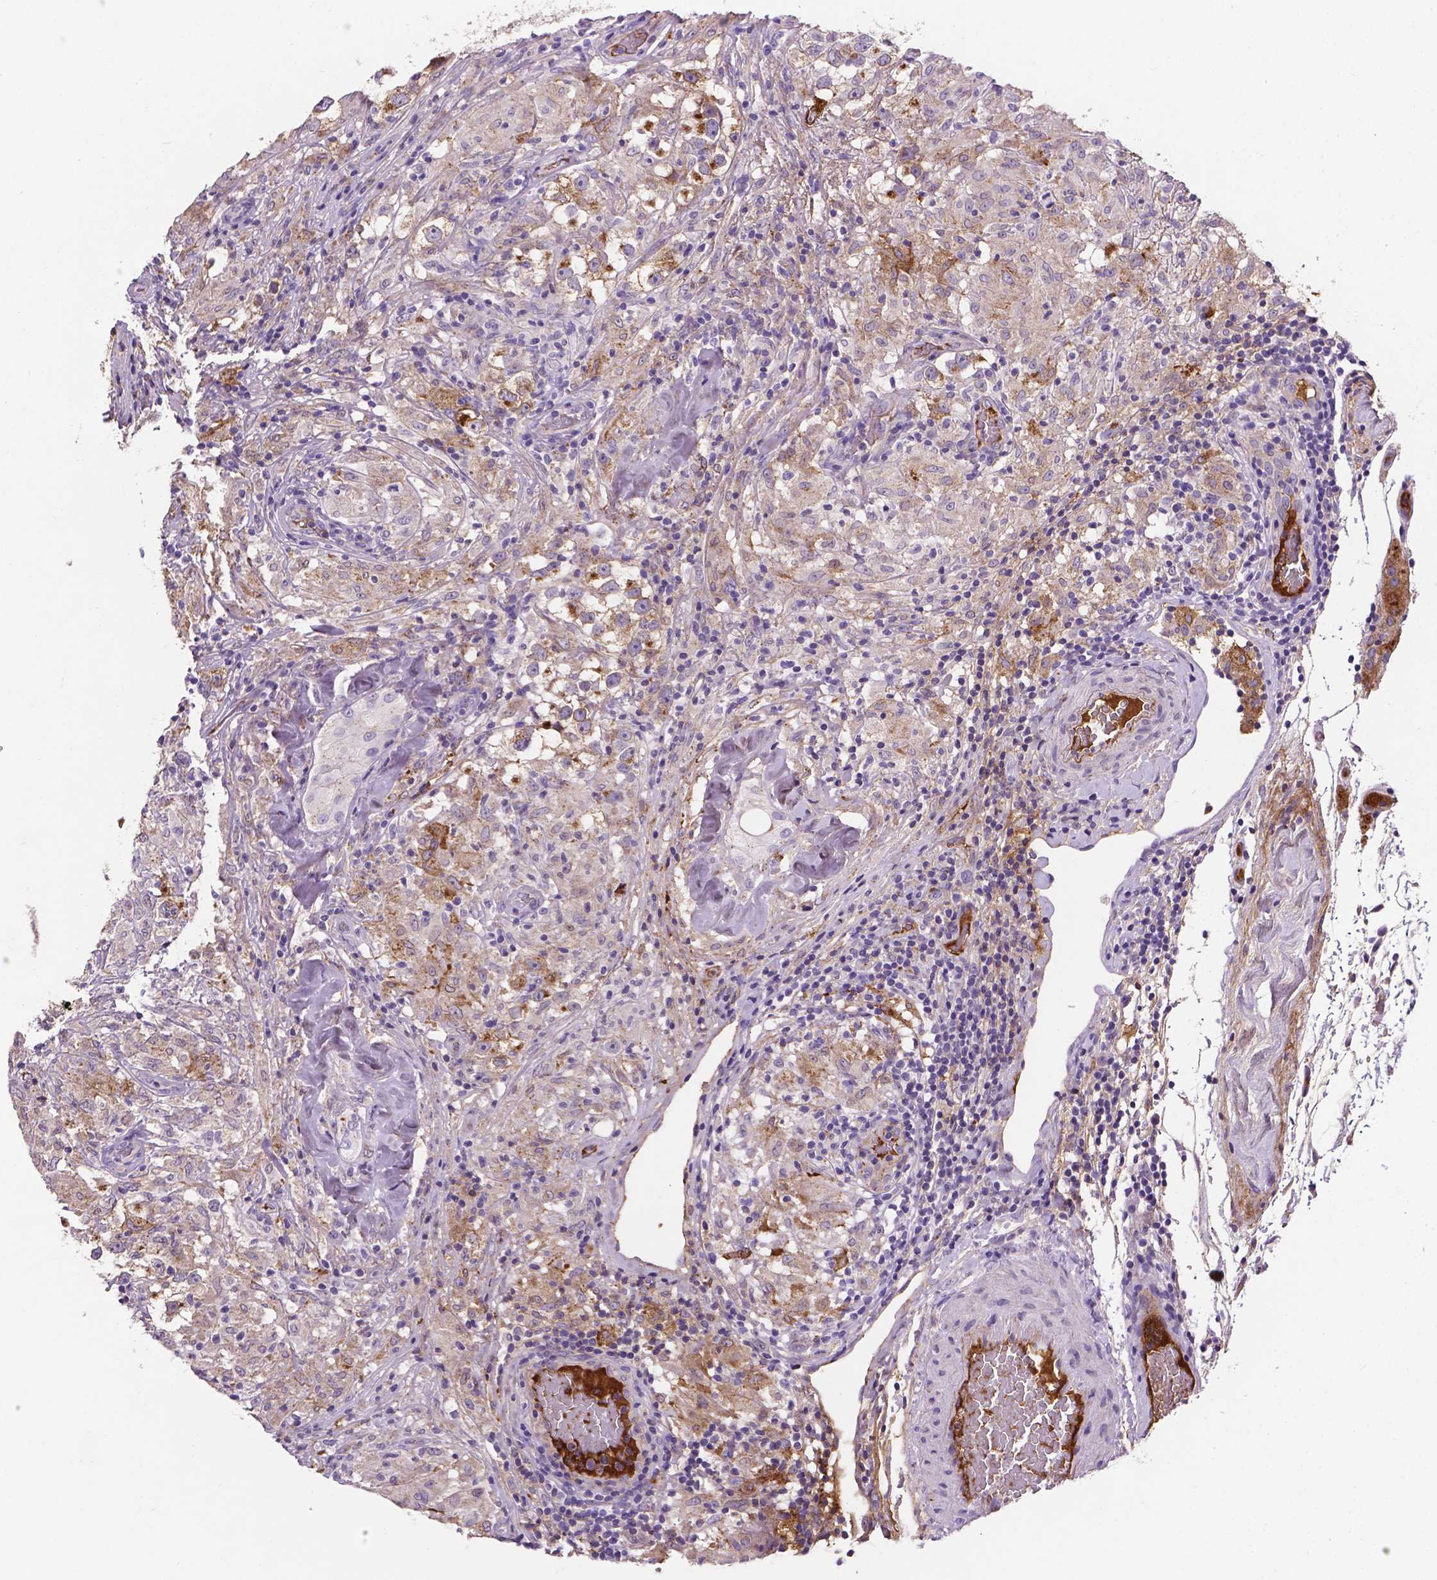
{"staining": {"intensity": "weak", "quantity": ">75%", "location": "cytoplasmic/membranous"}, "tissue": "testis cancer", "cell_type": "Tumor cells", "image_type": "cancer", "snomed": [{"axis": "morphology", "description": "Seminoma, NOS"}, {"axis": "topography", "description": "Testis"}], "caption": "This is a histology image of immunohistochemistry (IHC) staining of testis seminoma, which shows weak expression in the cytoplasmic/membranous of tumor cells.", "gene": "APOE", "patient": {"sex": "male", "age": 46}}